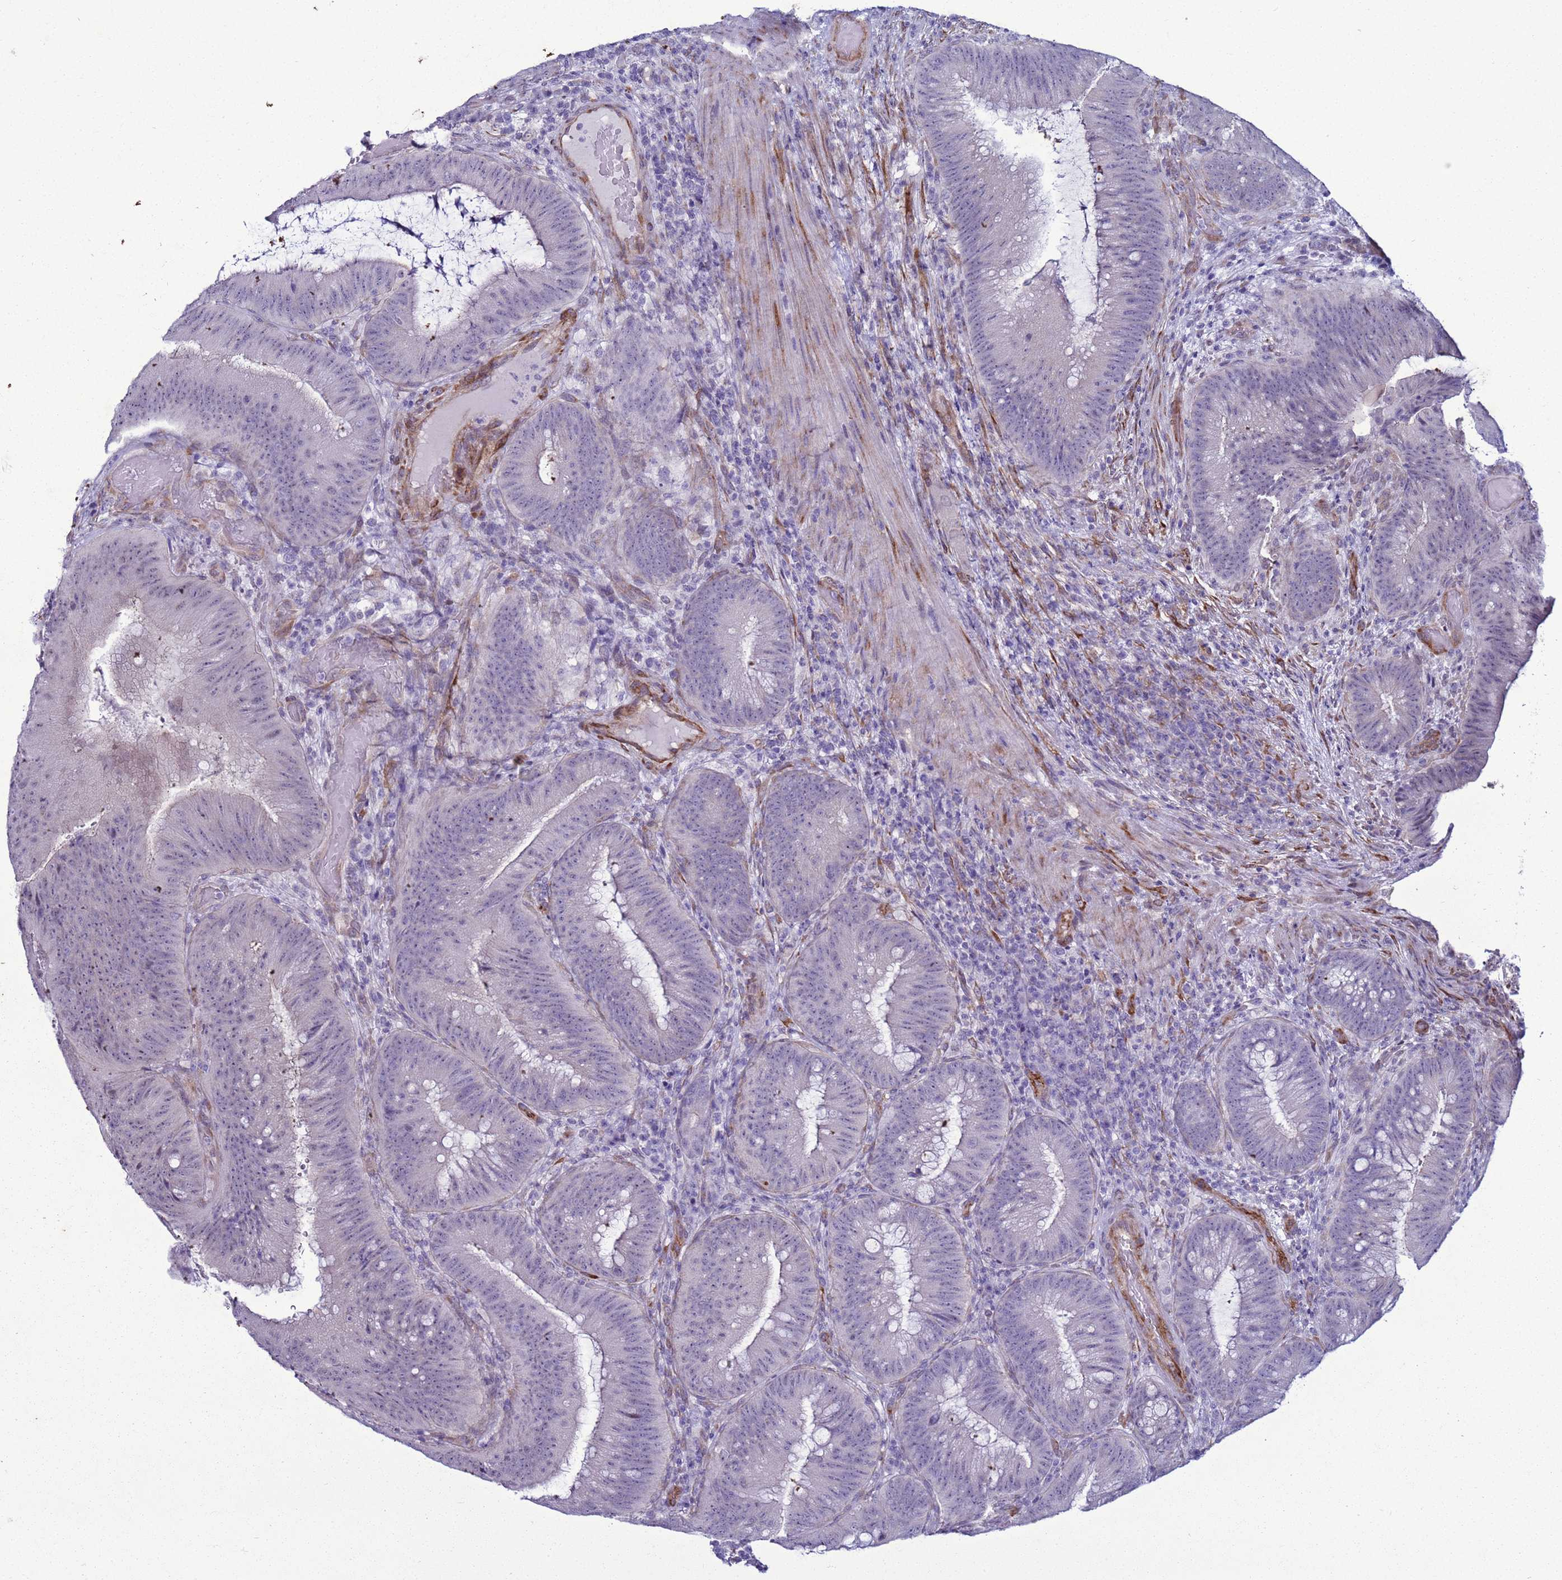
{"staining": {"intensity": "negative", "quantity": "none", "location": "none"}, "tissue": "colorectal cancer", "cell_type": "Tumor cells", "image_type": "cancer", "snomed": [{"axis": "morphology", "description": "Adenocarcinoma, NOS"}, {"axis": "topography", "description": "Colon"}], "caption": "High power microscopy micrograph of an IHC image of adenocarcinoma (colorectal), revealing no significant positivity in tumor cells. The staining was performed using DAB (3,3'-diaminobenzidine) to visualize the protein expression in brown, while the nuclei were stained in blue with hematoxylin (Magnification: 20x).", "gene": "LRRC10B", "patient": {"sex": "female", "age": 43}}